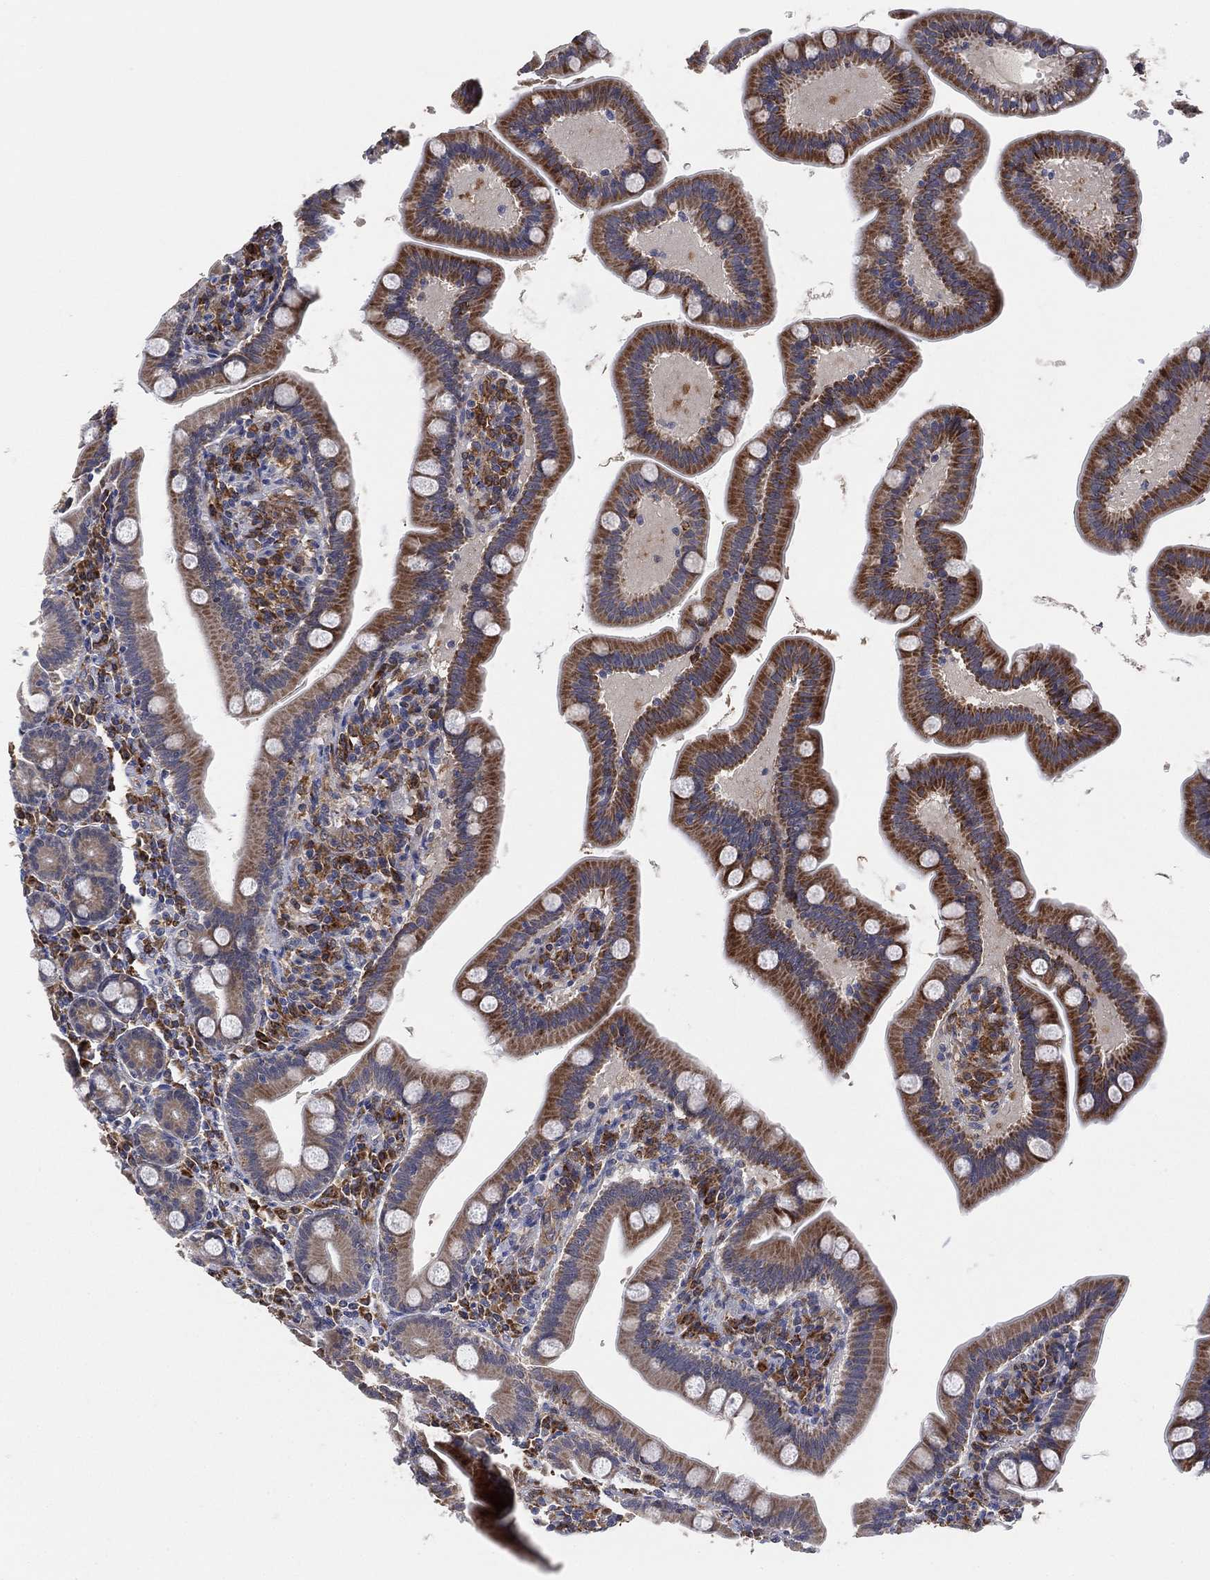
{"staining": {"intensity": "strong", "quantity": "<25%", "location": "cytoplasmic/membranous"}, "tissue": "small intestine", "cell_type": "Glandular cells", "image_type": "normal", "snomed": [{"axis": "morphology", "description": "Normal tissue, NOS"}, {"axis": "topography", "description": "Small intestine"}], "caption": "Protein analysis of benign small intestine exhibits strong cytoplasmic/membranous staining in about <25% of glandular cells.", "gene": "FES", "patient": {"sex": "male", "age": 66}}